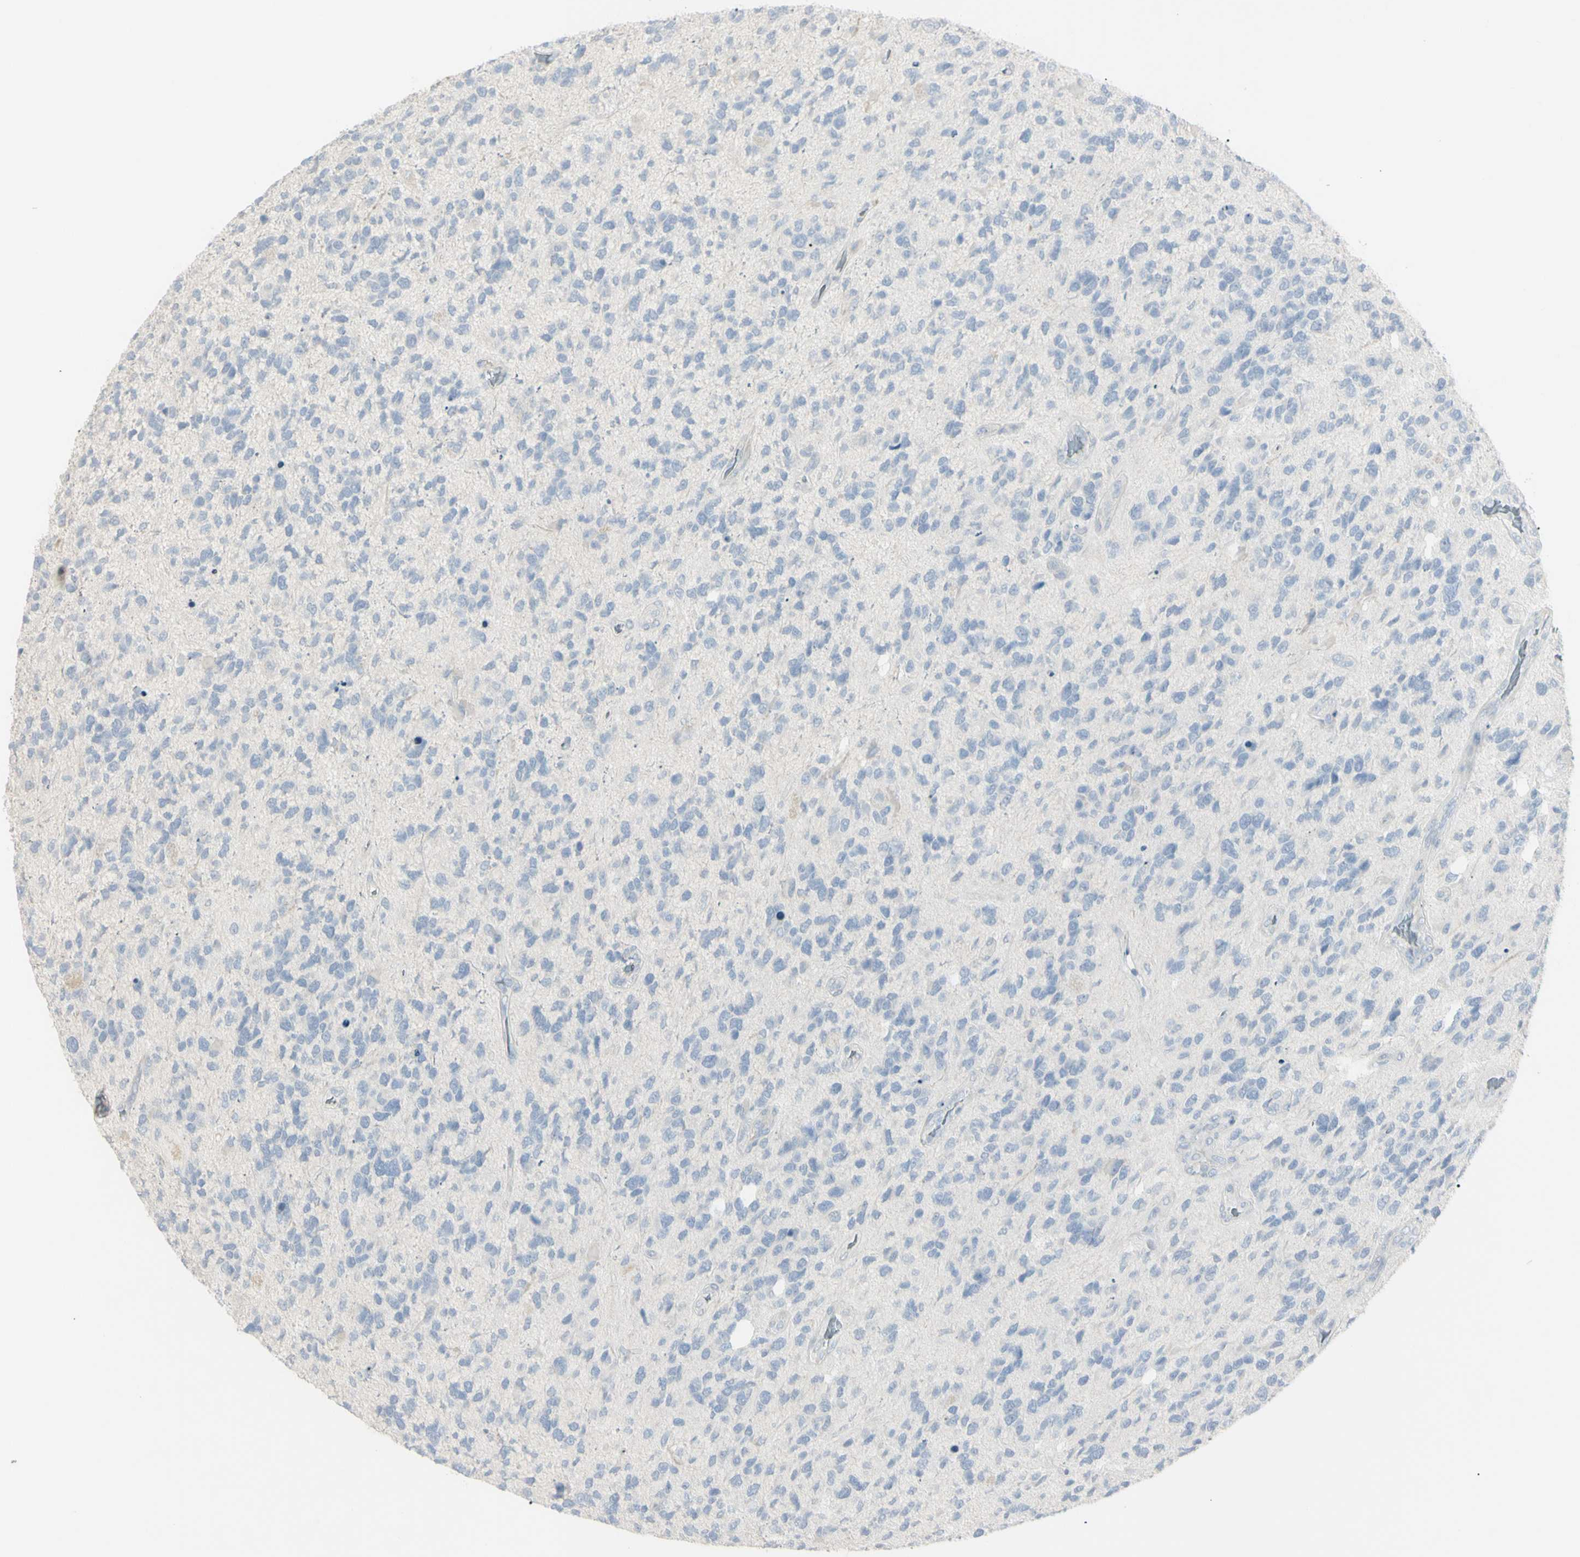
{"staining": {"intensity": "negative", "quantity": "none", "location": "none"}, "tissue": "glioma", "cell_type": "Tumor cells", "image_type": "cancer", "snomed": [{"axis": "morphology", "description": "Glioma, malignant, High grade"}, {"axis": "topography", "description": "Brain"}], "caption": "Histopathology image shows no significant protein expression in tumor cells of glioma. (Immunohistochemistry, brightfield microscopy, high magnification).", "gene": "PIP", "patient": {"sex": "female", "age": 58}}